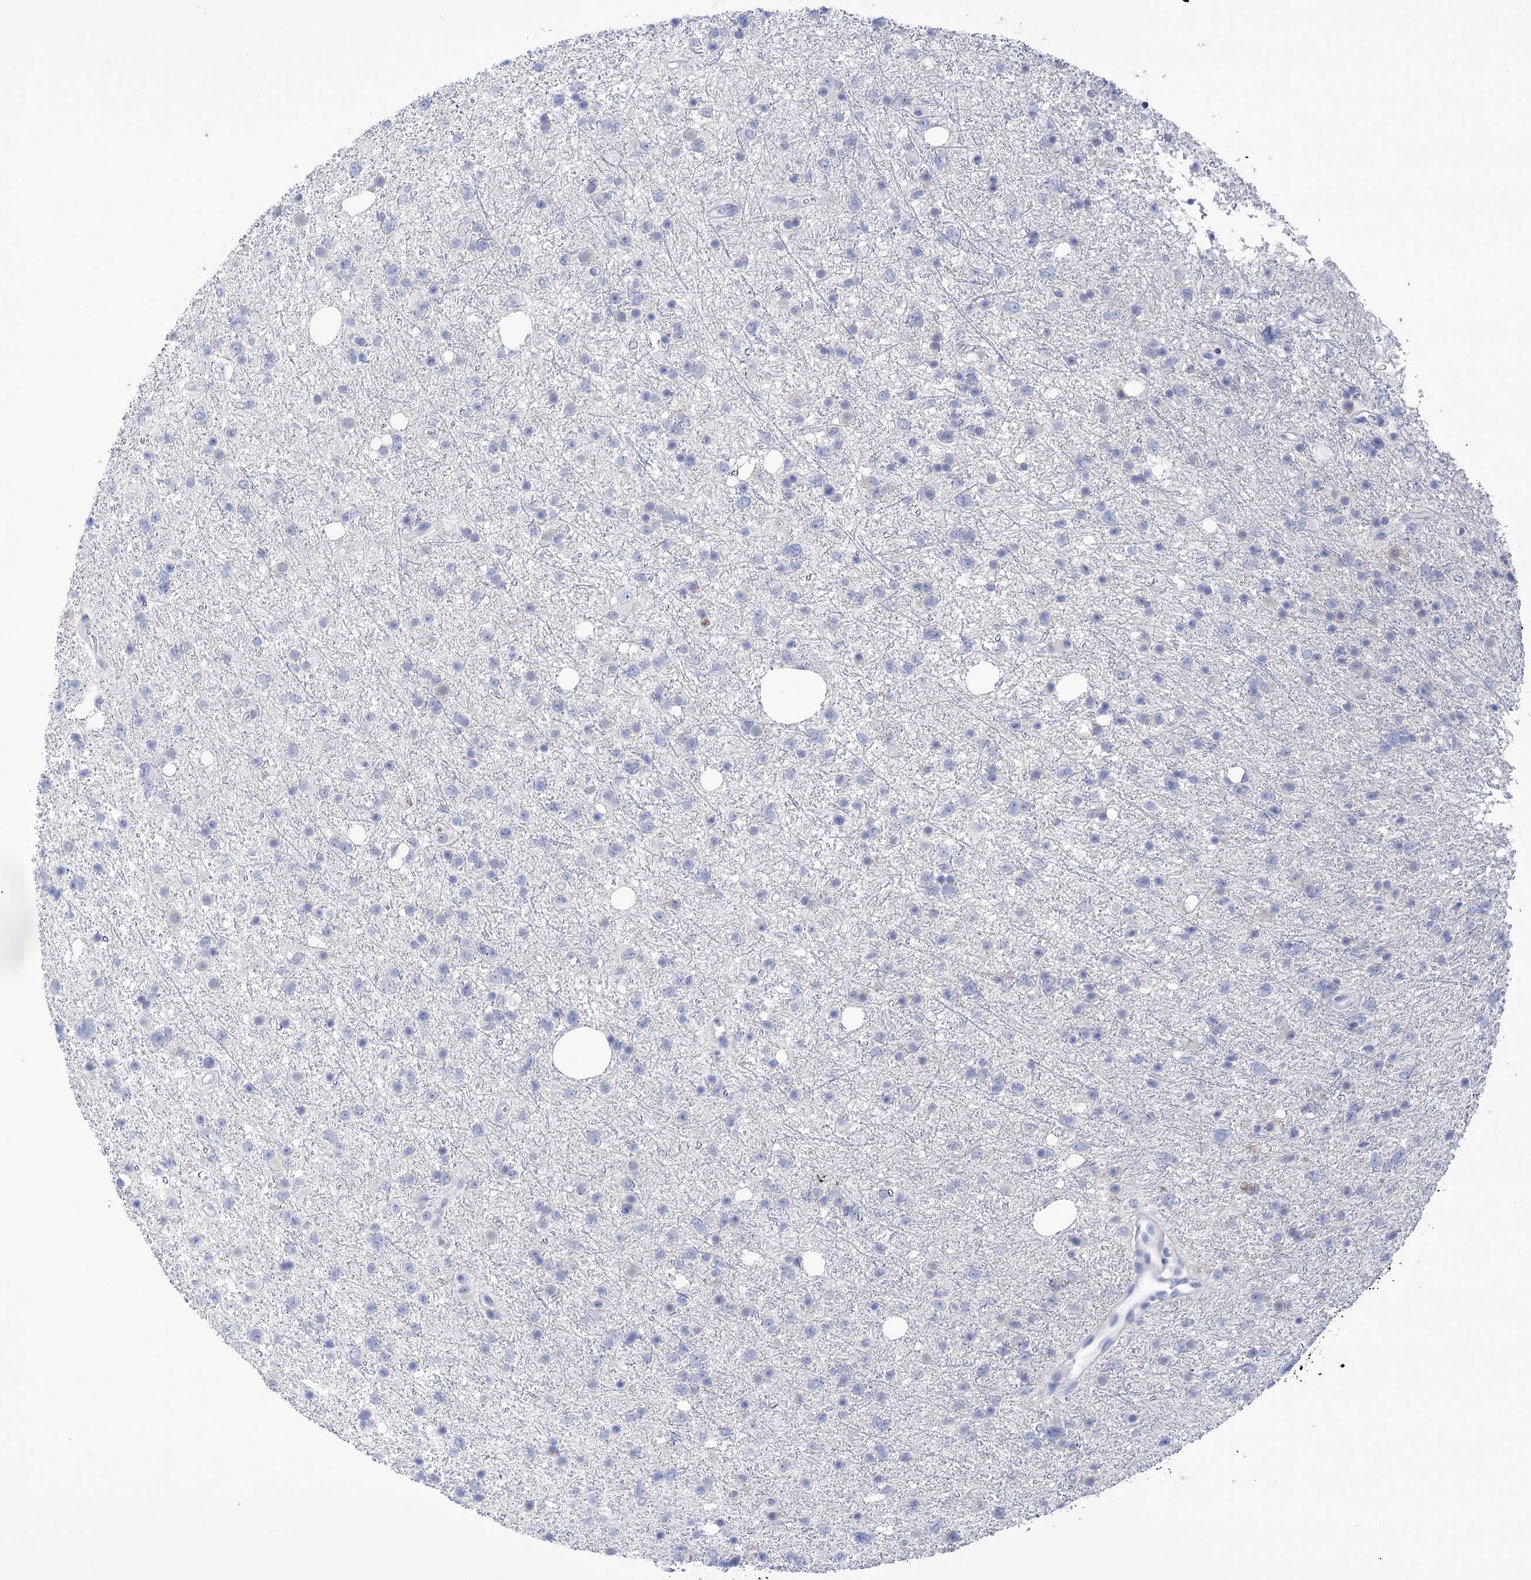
{"staining": {"intensity": "negative", "quantity": "none", "location": "none"}, "tissue": "glioma", "cell_type": "Tumor cells", "image_type": "cancer", "snomed": [{"axis": "morphology", "description": "Glioma, malignant, Low grade"}, {"axis": "topography", "description": "Cerebral cortex"}], "caption": "Tumor cells show no significant staining in glioma. (DAB (3,3'-diaminobenzidine) immunohistochemistry, high magnification).", "gene": "PBLD", "patient": {"sex": "female", "age": 39}}